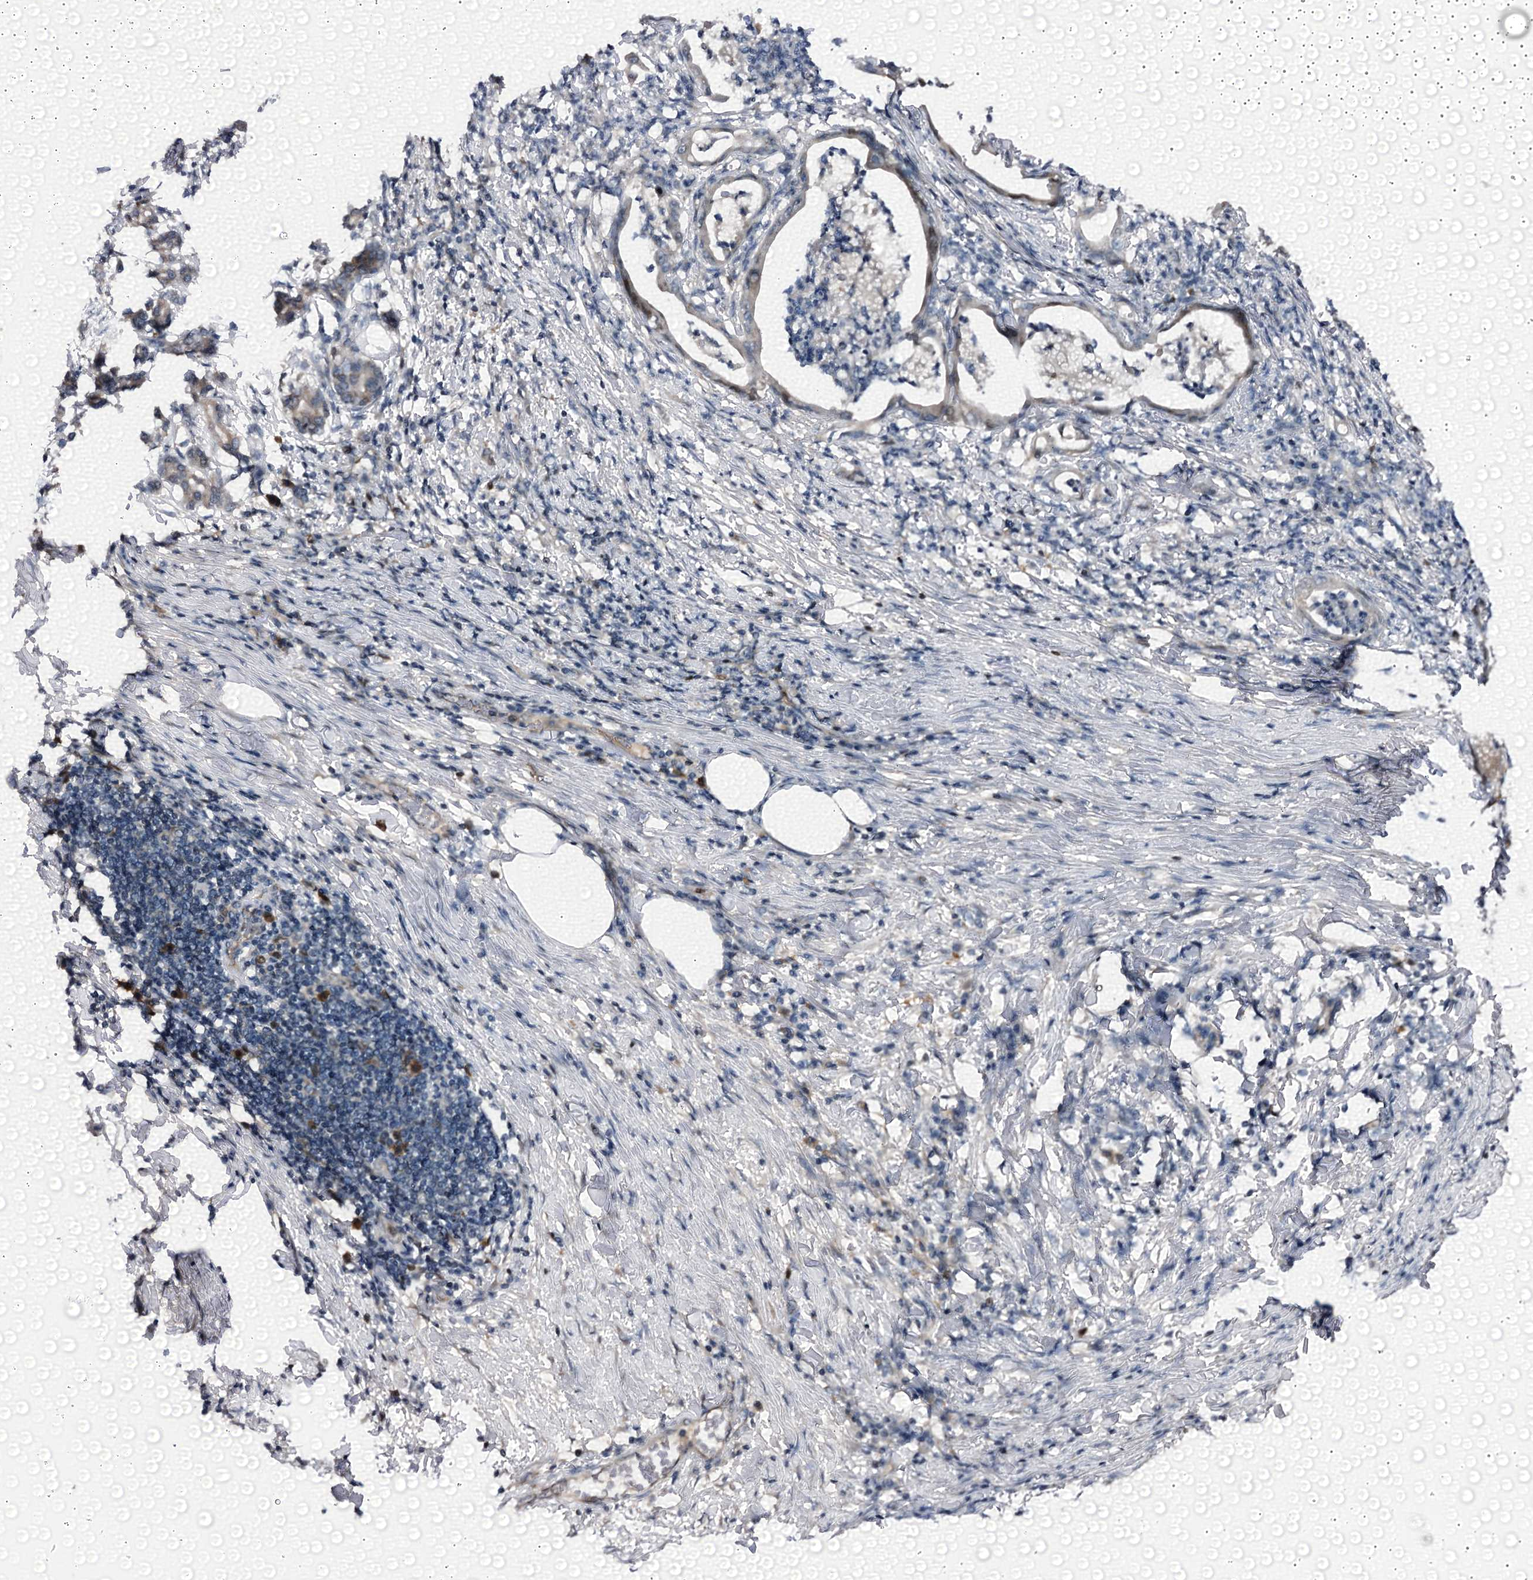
{"staining": {"intensity": "moderate", "quantity": "<25%", "location": "cytoplasmic/membranous"}, "tissue": "pancreatic cancer", "cell_type": "Tumor cells", "image_type": "cancer", "snomed": [{"axis": "morphology", "description": "Adenocarcinoma, NOS"}, {"axis": "topography", "description": "Pancreas"}], "caption": "Tumor cells show low levels of moderate cytoplasmic/membranous expression in approximately <25% of cells in human adenocarcinoma (pancreatic).", "gene": "NCAPD2", "patient": {"sex": "female", "age": 55}}